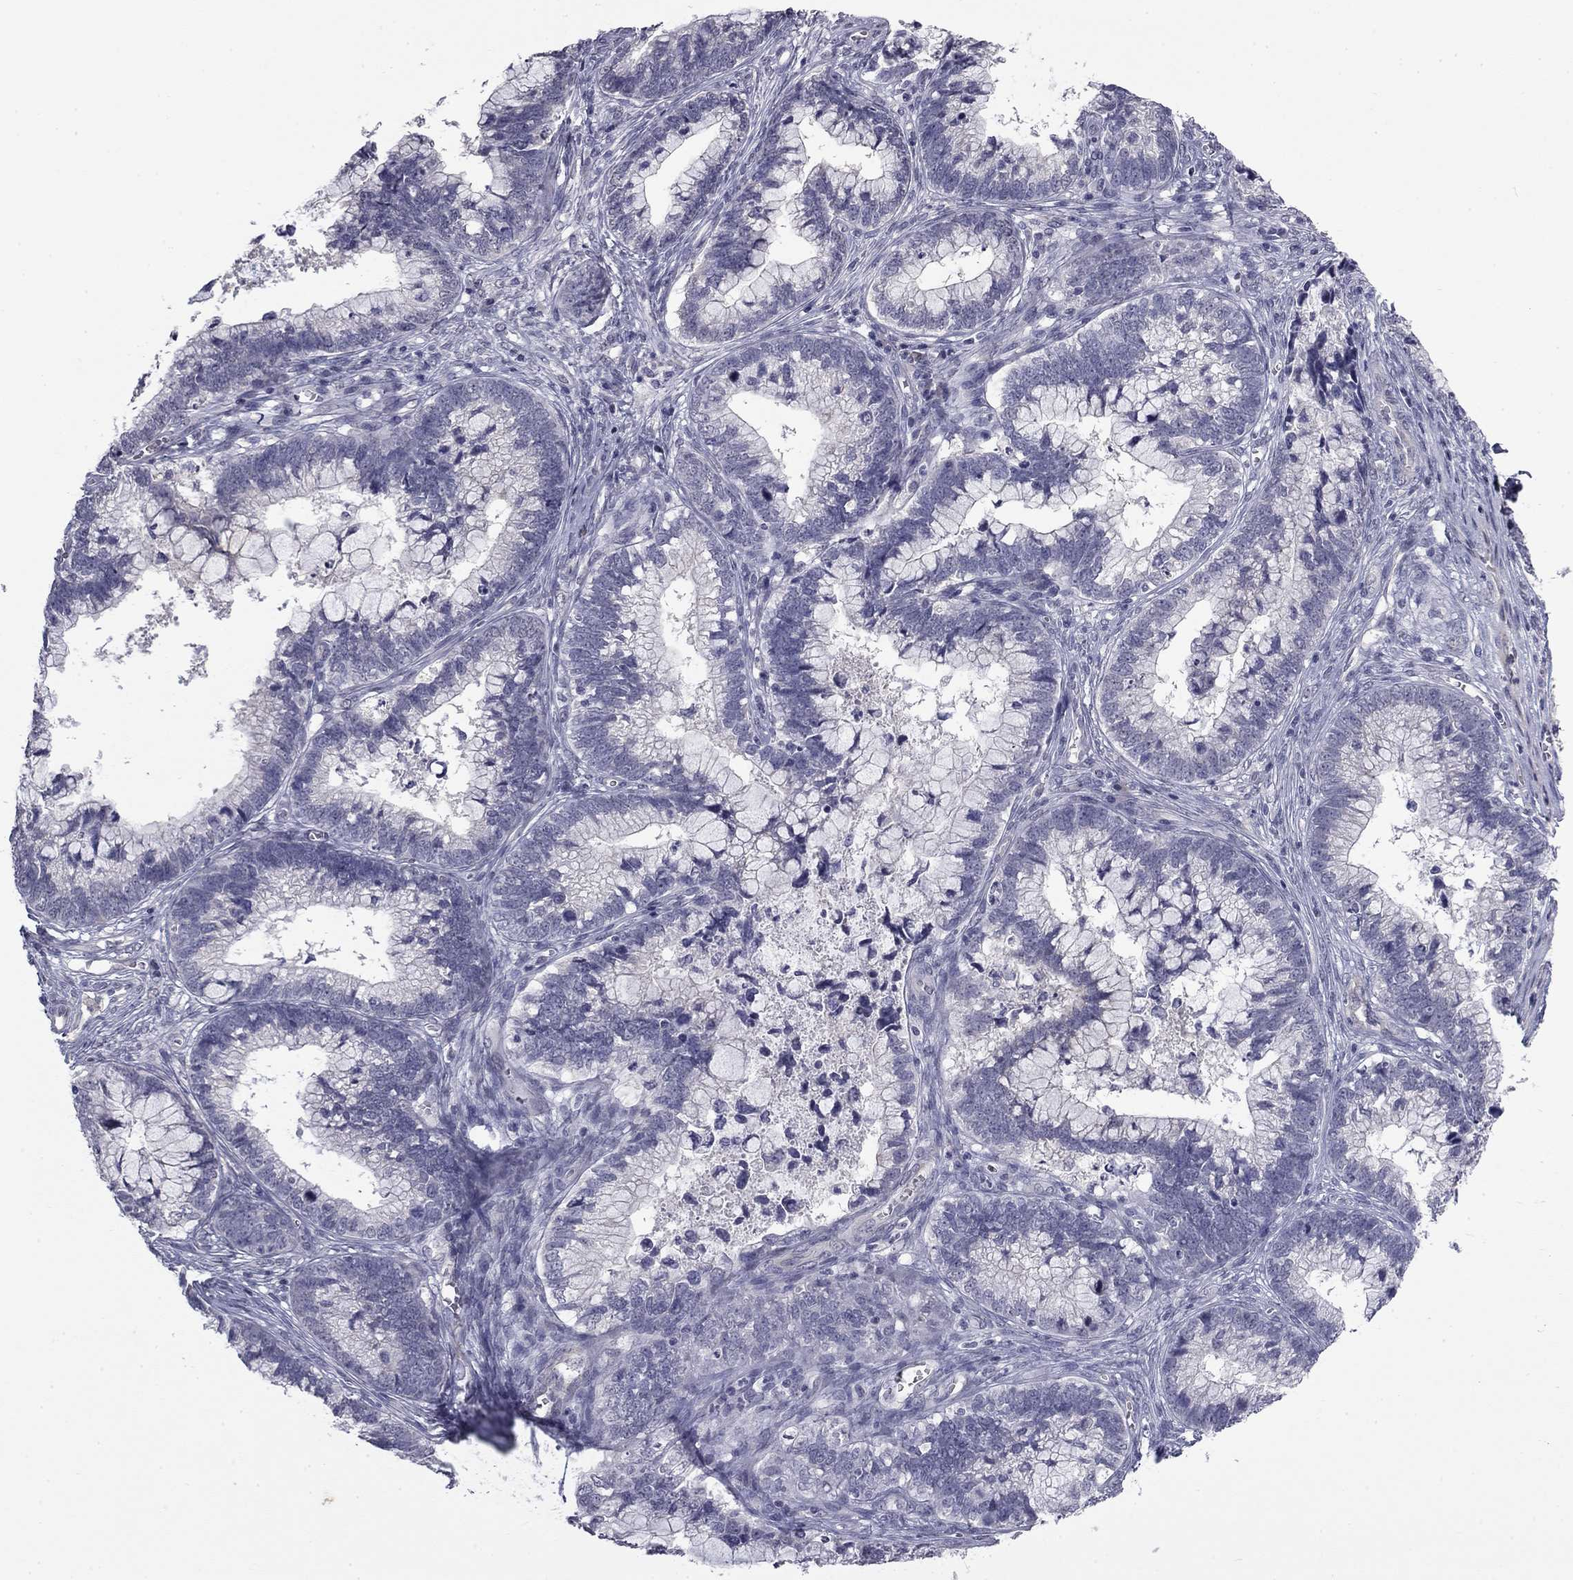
{"staining": {"intensity": "negative", "quantity": "none", "location": "none"}, "tissue": "cervical cancer", "cell_type": "Tumor cells", "image_type": "cancer", "snomed": [{"axis": "morphology", "description": "Adenocarcinoma, NOS"}, {"axis": "topography", "description": "Cervix"}], "caption": "DAB (3,3'-diaminobenzidine) immunohistochemical staining of human adenocarcinoma (cervical) displays no significant expression in tumor cells.", "gene": "PRRT2", "patient": {"sex": "female", "age": 44}}